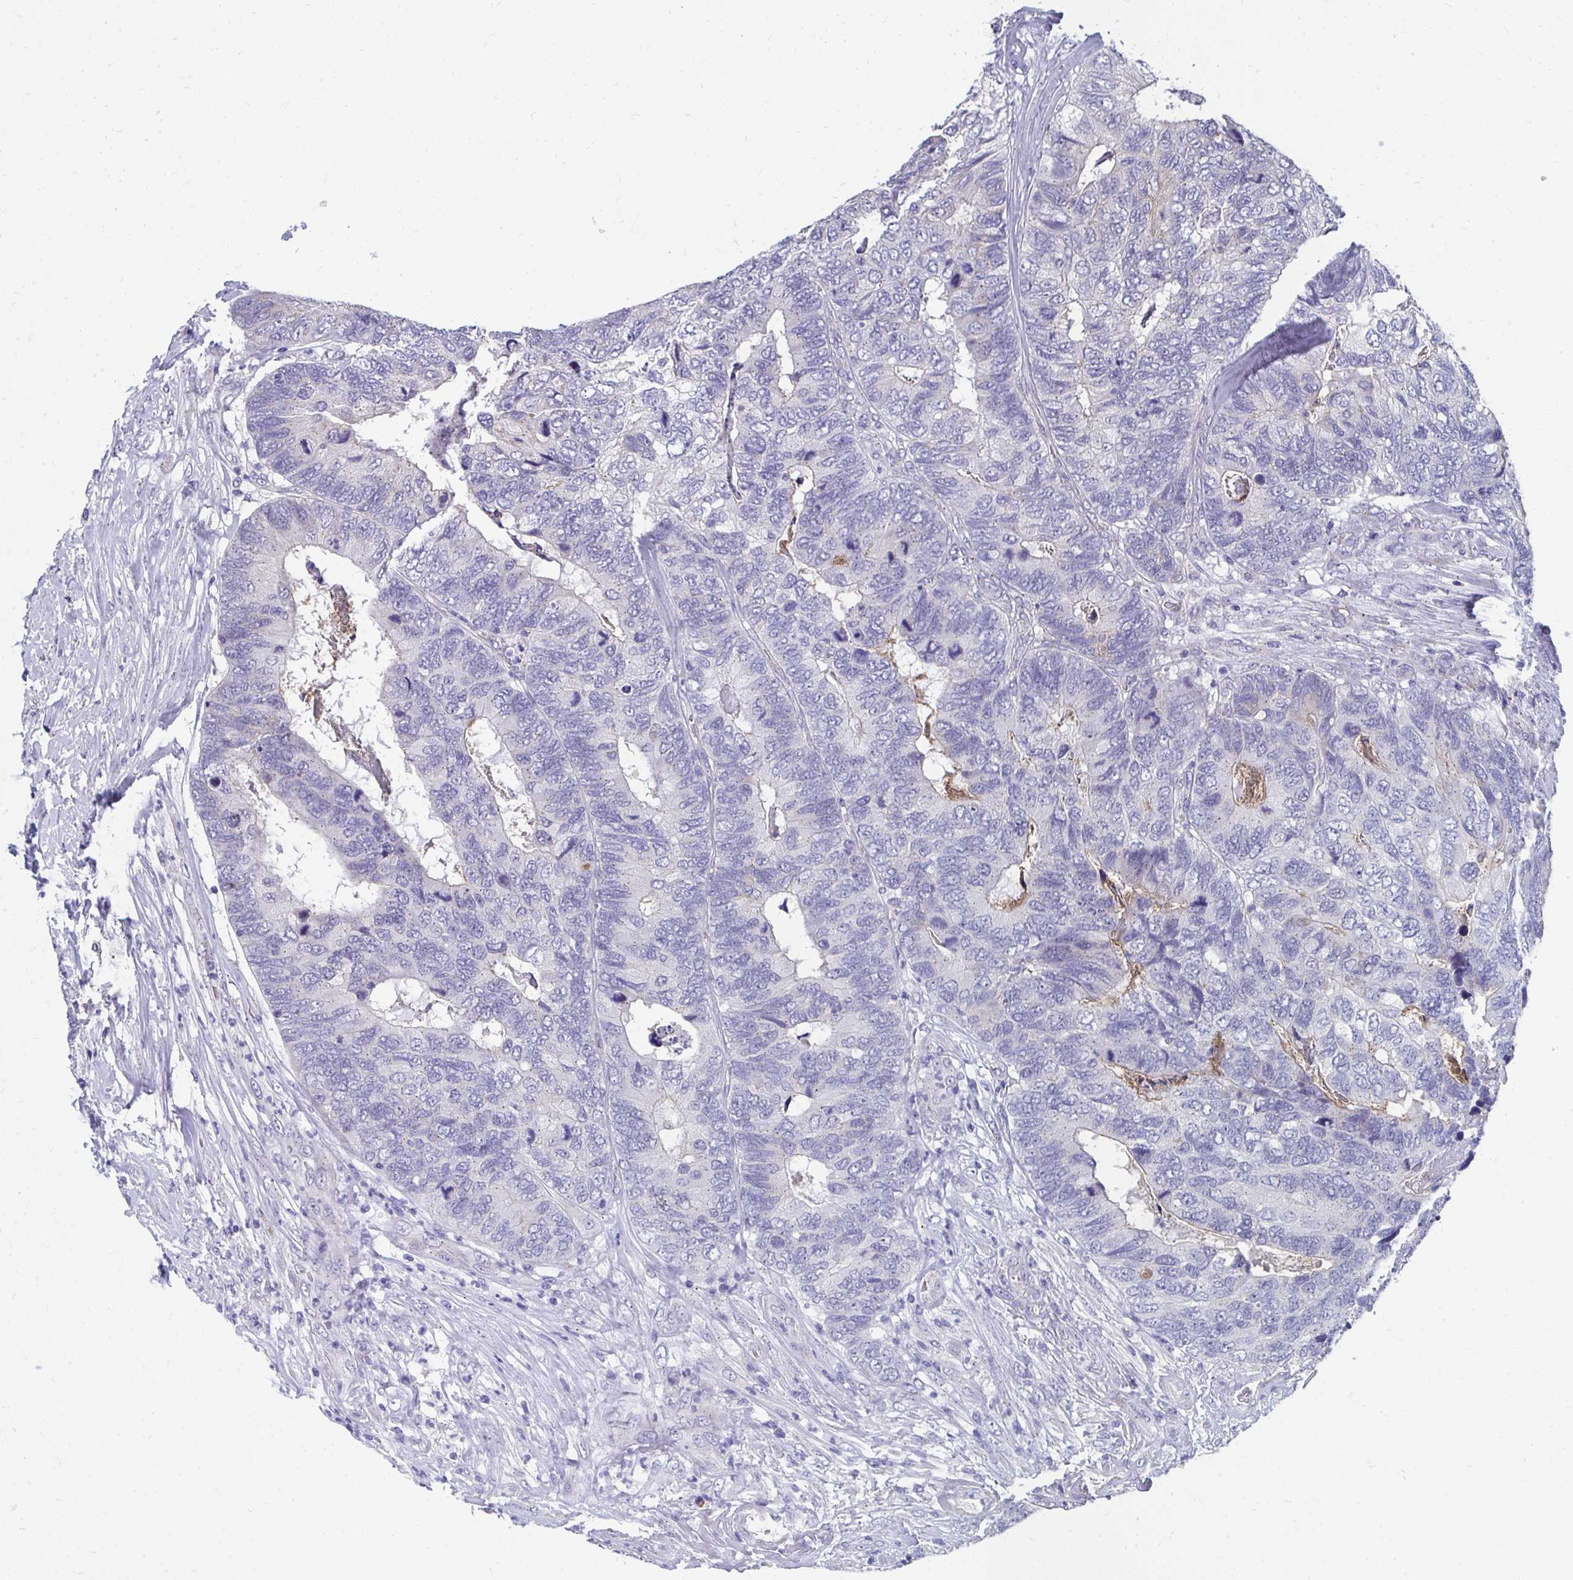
{"staining": {"intensity": "negative", "quantity": "none", "location": "none"}, "tissue": "breast cancer", "cell_type": "Tumor cells", "image_type": "cancer", "snomed": [{"axis": "morphology", "description": "Lobular carcinoma"}, {"axis": "topography", "description": "Breast"}], "caption": "The IHC image has no significant positivity in tumor cells of lobular carcinoma (breast) tissue. Nuclei are stained in blue.", "gene": "TMPRSS2", "patient": {"sex": "female", "age": 59}}